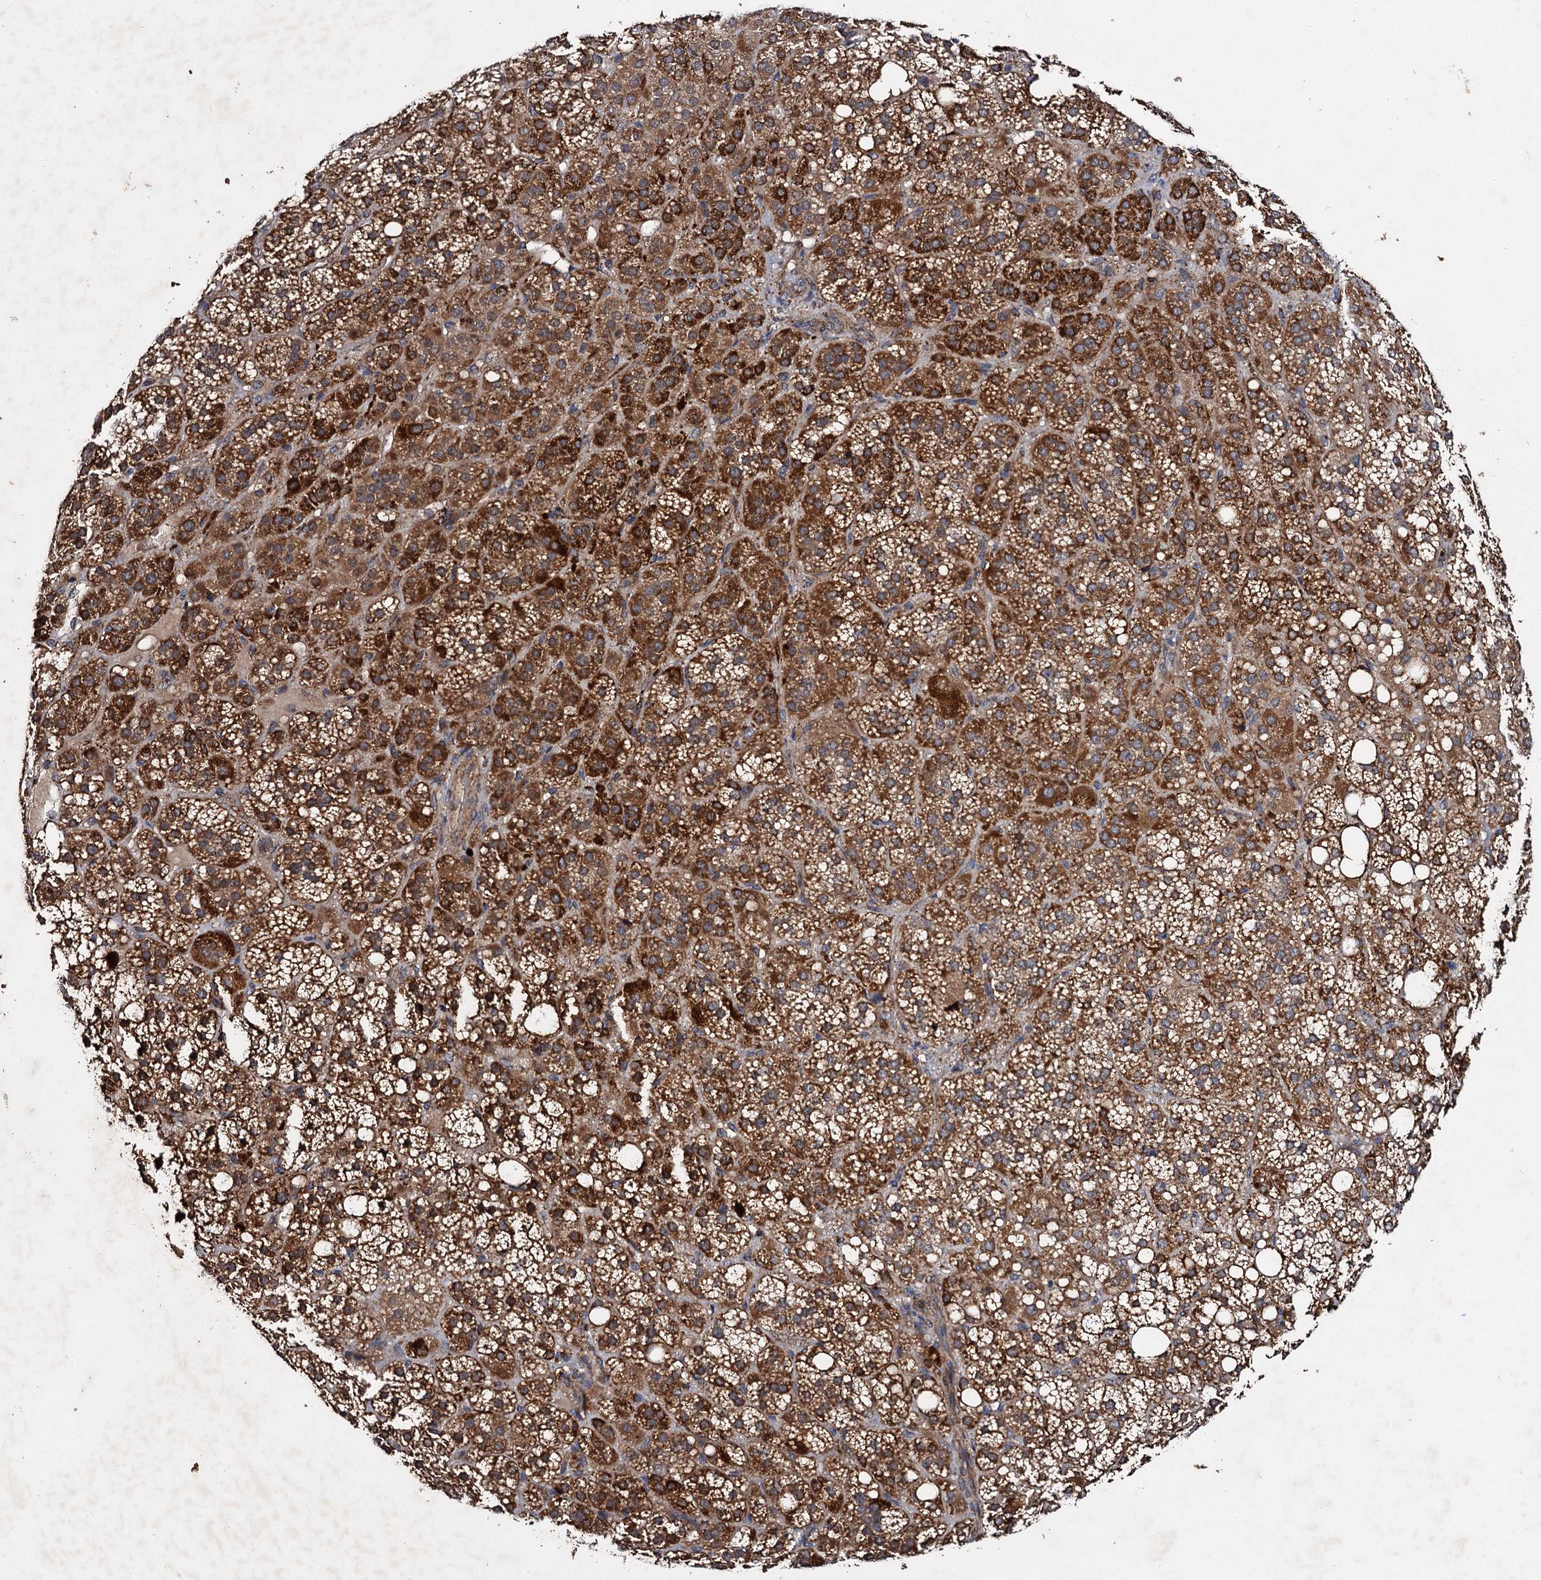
{"staining": {"intensity": "strong", "quantity": ">75%", "location": "cytoplasmic/membranous"}, "tissue": "adrenal gland", "cell_type": "Glandular cells", "image_type": "normal", "snomed": [{"axis": "morphology", "description": "Normal tissue, NOS"}, {"axis": "topography", "description": "Adrenal gland"}], "caption": "Approximately >75% of glandular cells in benign adrenal gland reveal strong cytoplasmic/membranous protein expression as visualized by brown immunohistochemical staining.", "gene": "NDUFA13", "patient": {"sex": "female", "age": 59}}